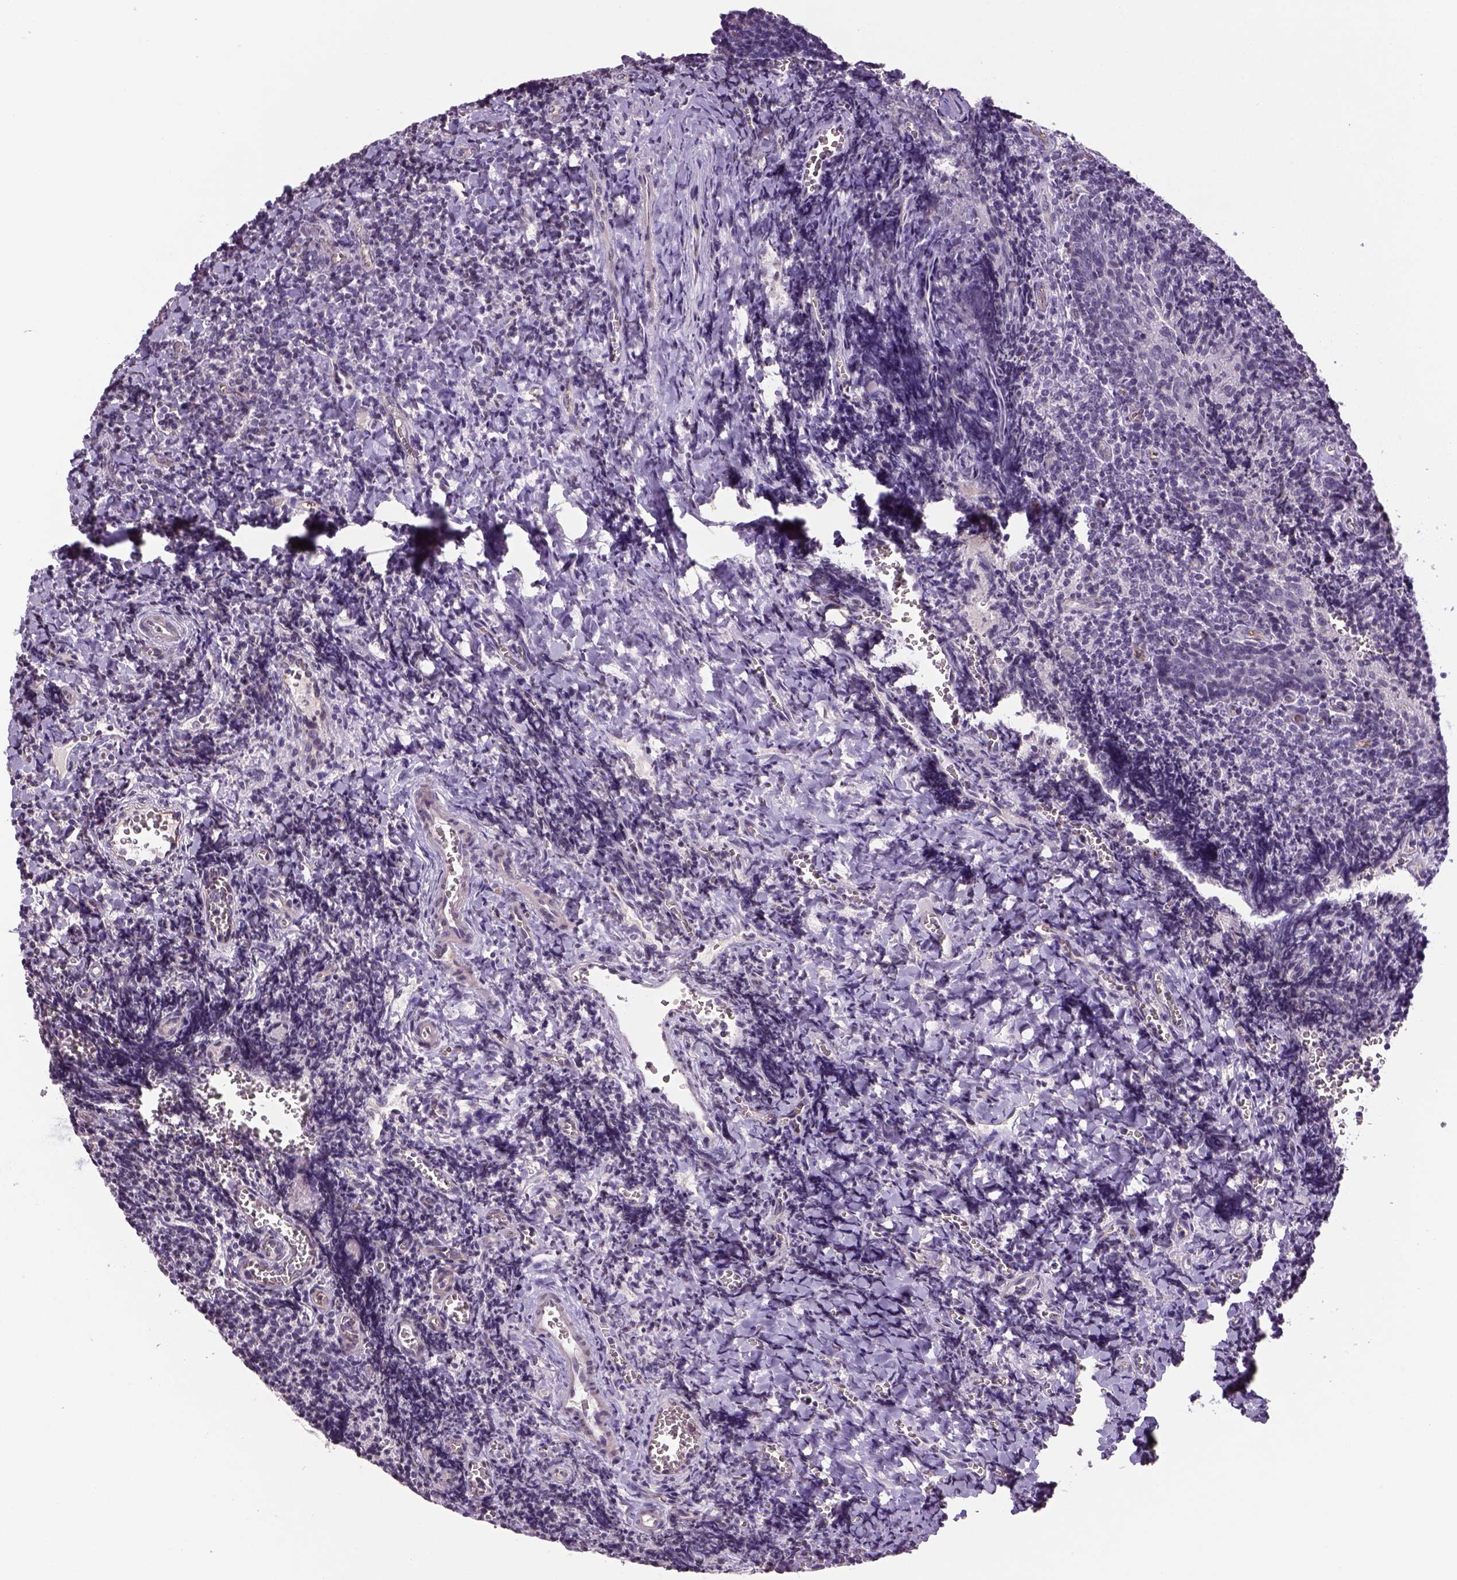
{"staining": {"intensity": "negative", "quantity": "none", "location": "none"}, "tissue": "tonsil", "cell_type": "Germinal center cells", "image_type": "normal", "snomed": [{"axis": "morphology", "description": "Normal tissue, NOS"}, {"axis": "morphology", "description": "Inflammation, NOS"}, {"axis": "topography", "description": "Tonsil"}], "caption": "Human tonsil stained for a protein using IHC displays no expression in germinal center cells.", "gene": "PRRT1", "patient": {"sex": "female", "age": 31}}